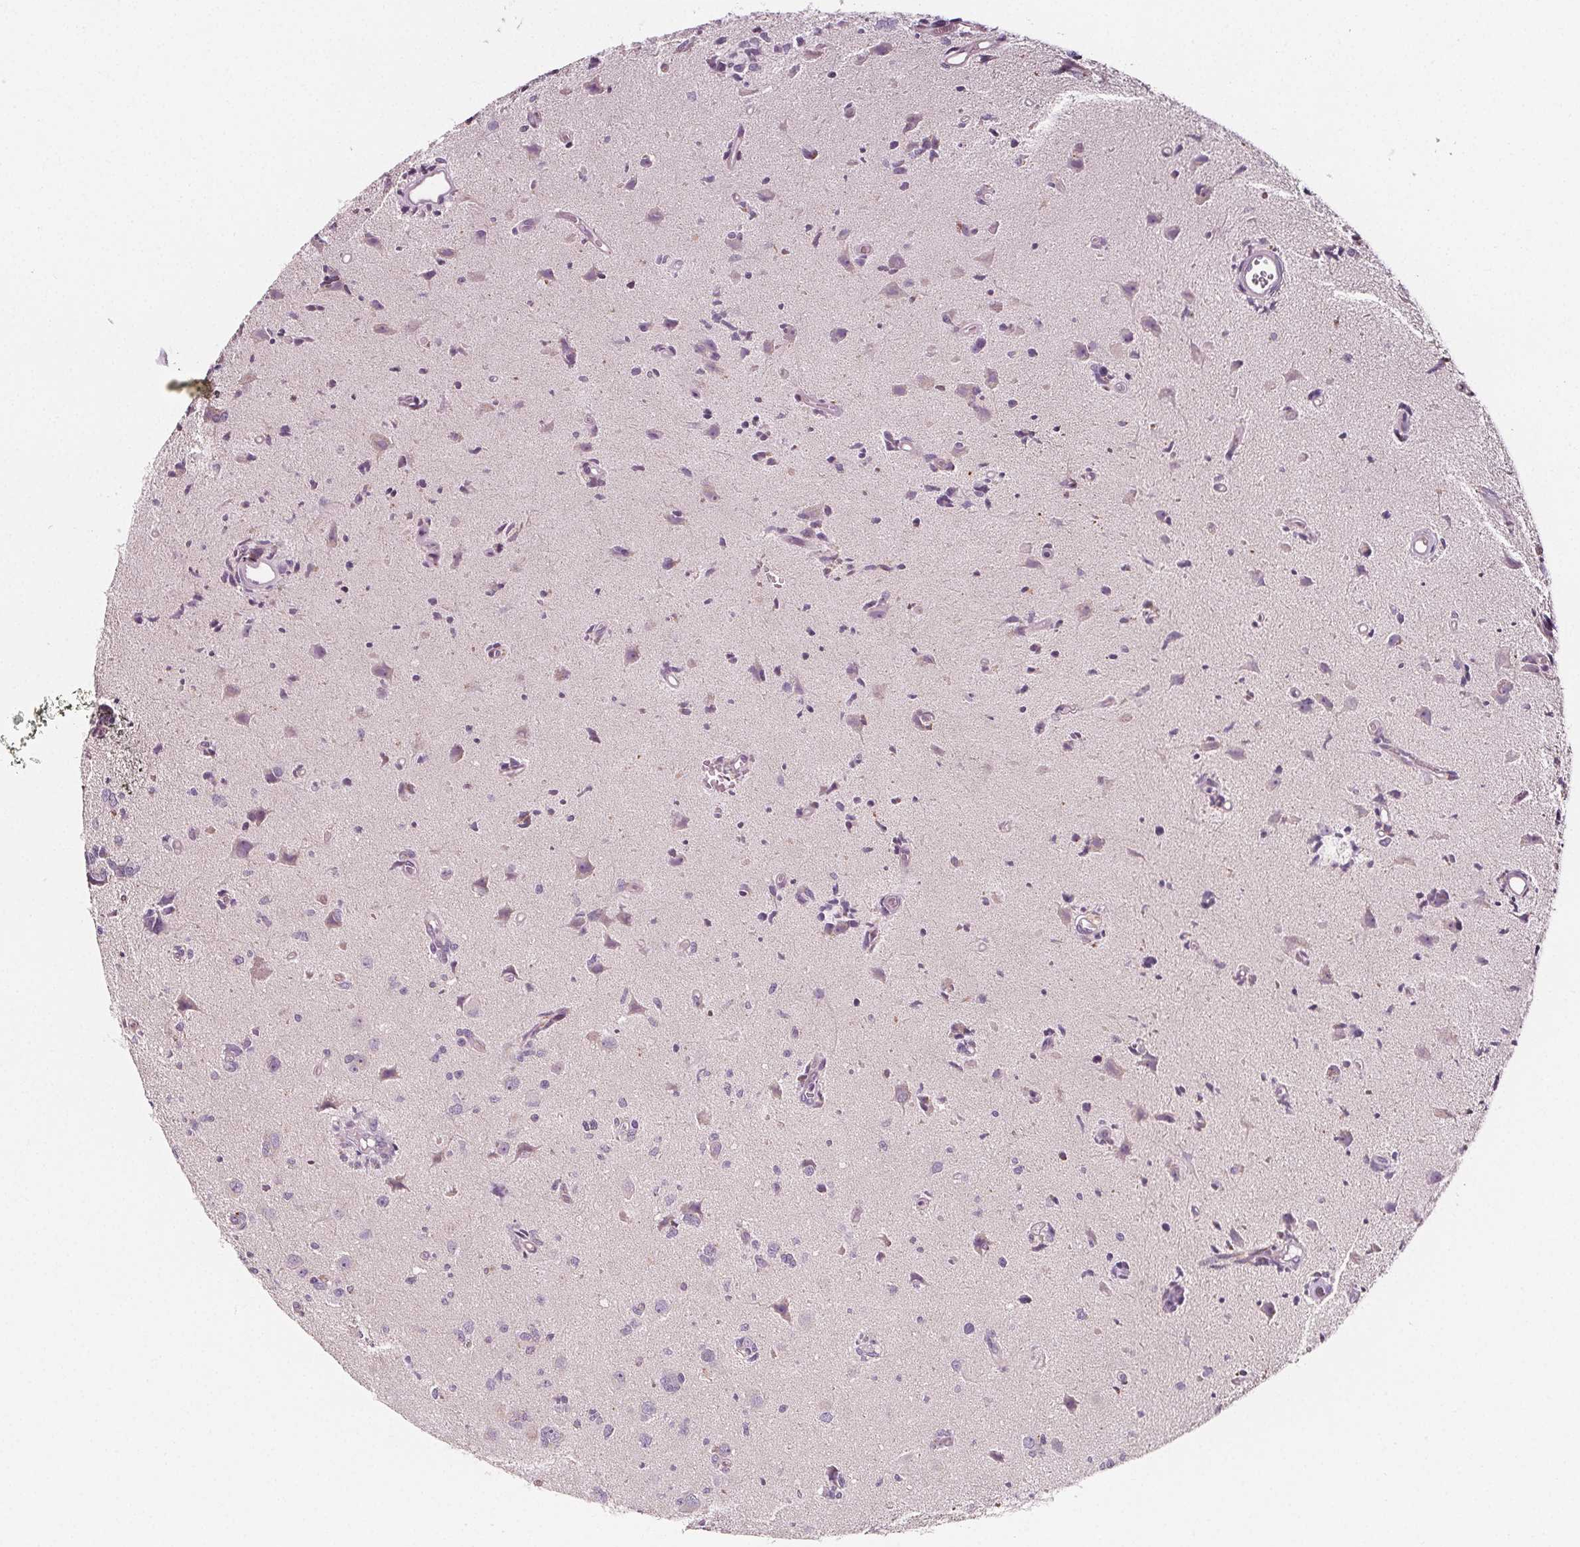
{"staining": {"intensity": "negative", "quantity": "none", "location": "none"}, "tissue": "glioma", "cell_type": "Tumor cells", "image_type": "cancer", "snomed": [{"axis": "morphology", "description": "Glioma, malignant, High grade"}, {"axis": "topography", "description": "Brain"}], "caption": "Glioma was stained to show a protein in brown. There is no significant staining in tumor cells.", "gene": "IL17C", "patient": {"sex": "male", "age": 67}}